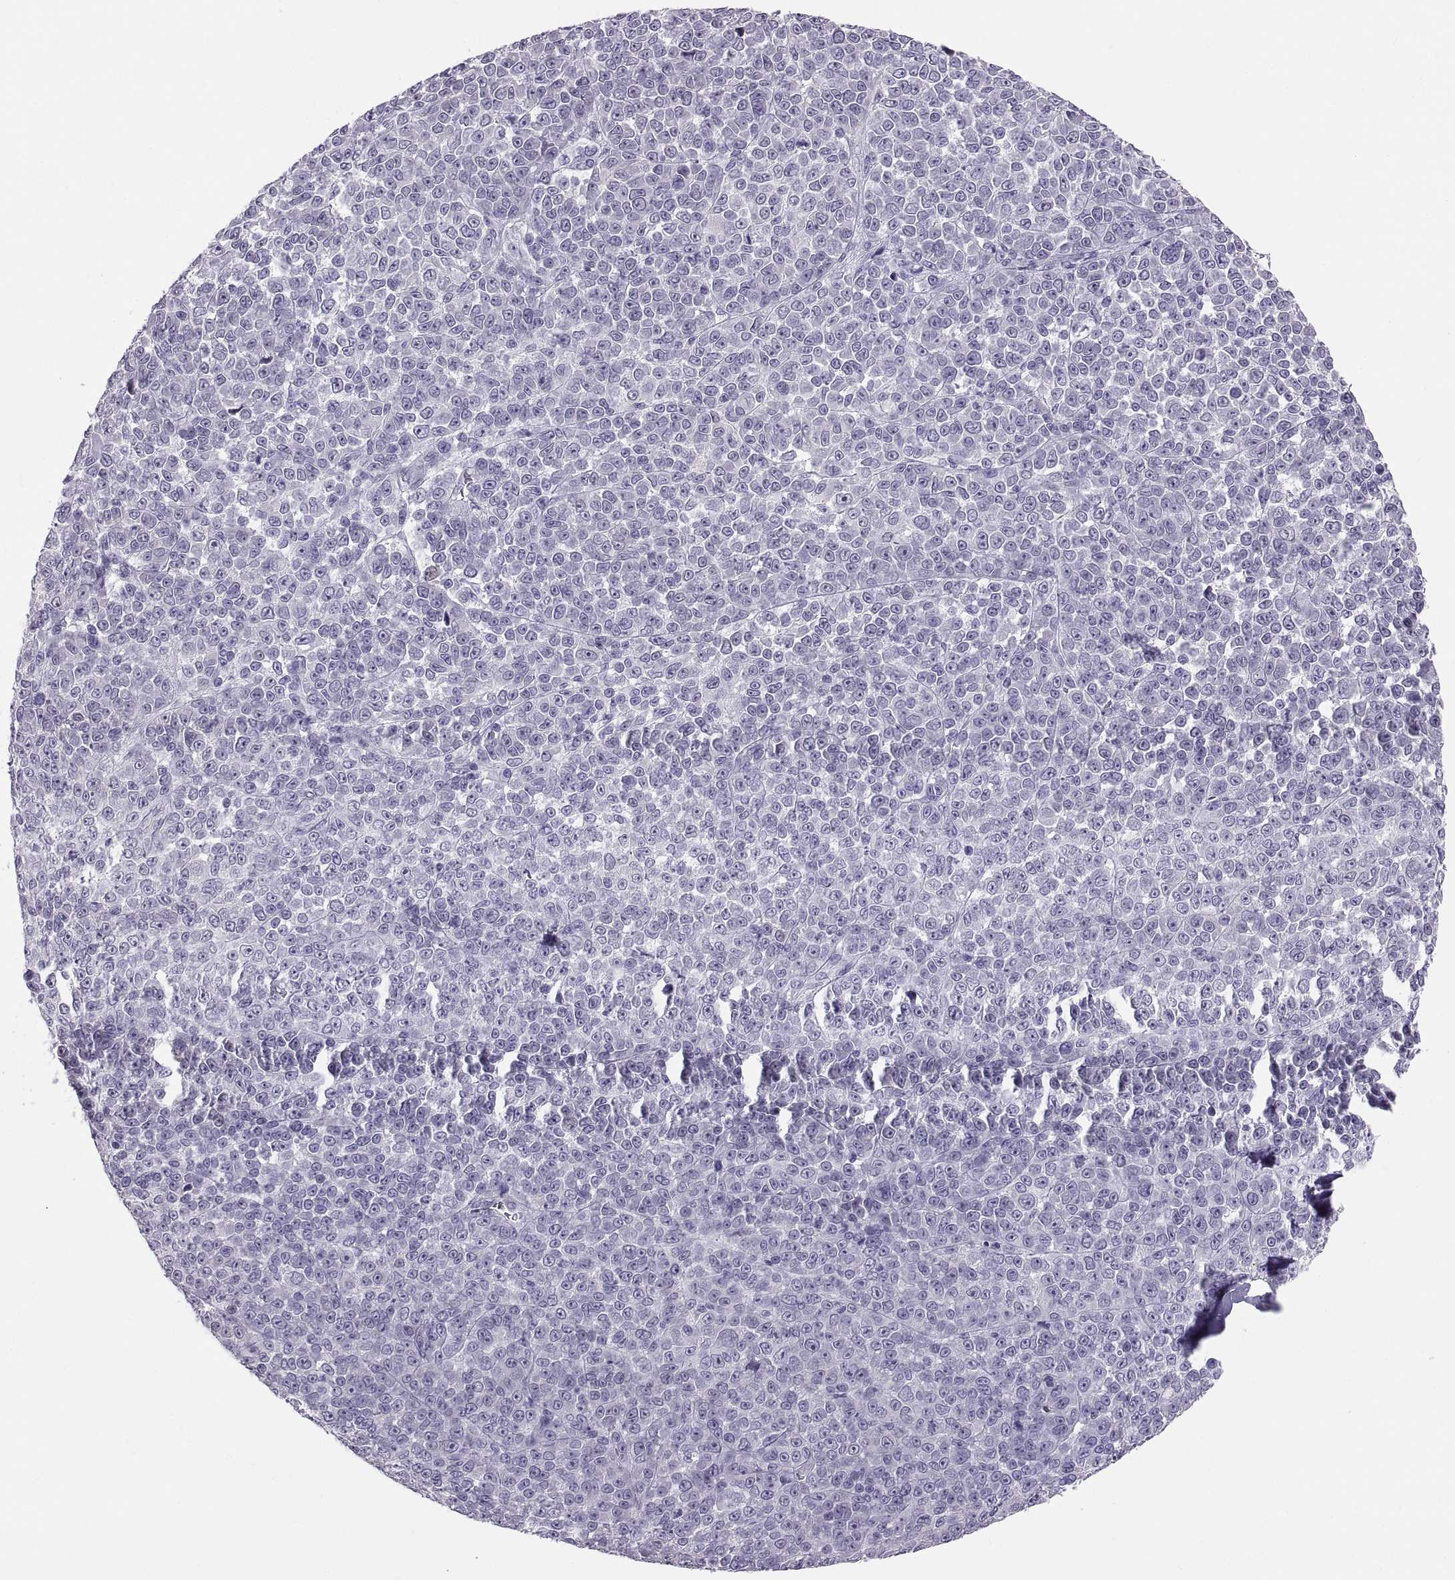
{"staining": {"intensity": "negative", "quantity": "none", "location": "none"}, "tissue": "melanoma", "cell_type": "Tumor cells", "image_type": "cancer", "snomed": [{"axis": "morphology", "description": "Malignant melanoma, NOS"}, {"axis": "topography", "description": "Skin"}], "caption": "DAB immunohistochemical staining of malignant melanoma displays no significant staining in tumor cells. (Stains: DAB immunohistochemistry (IHC) with hematoxylin counter stain, Microscopy: brightfield microscopy at high magnification).", "gene": "FAM170A", "patient": {"sex": "female", "age": 95}}